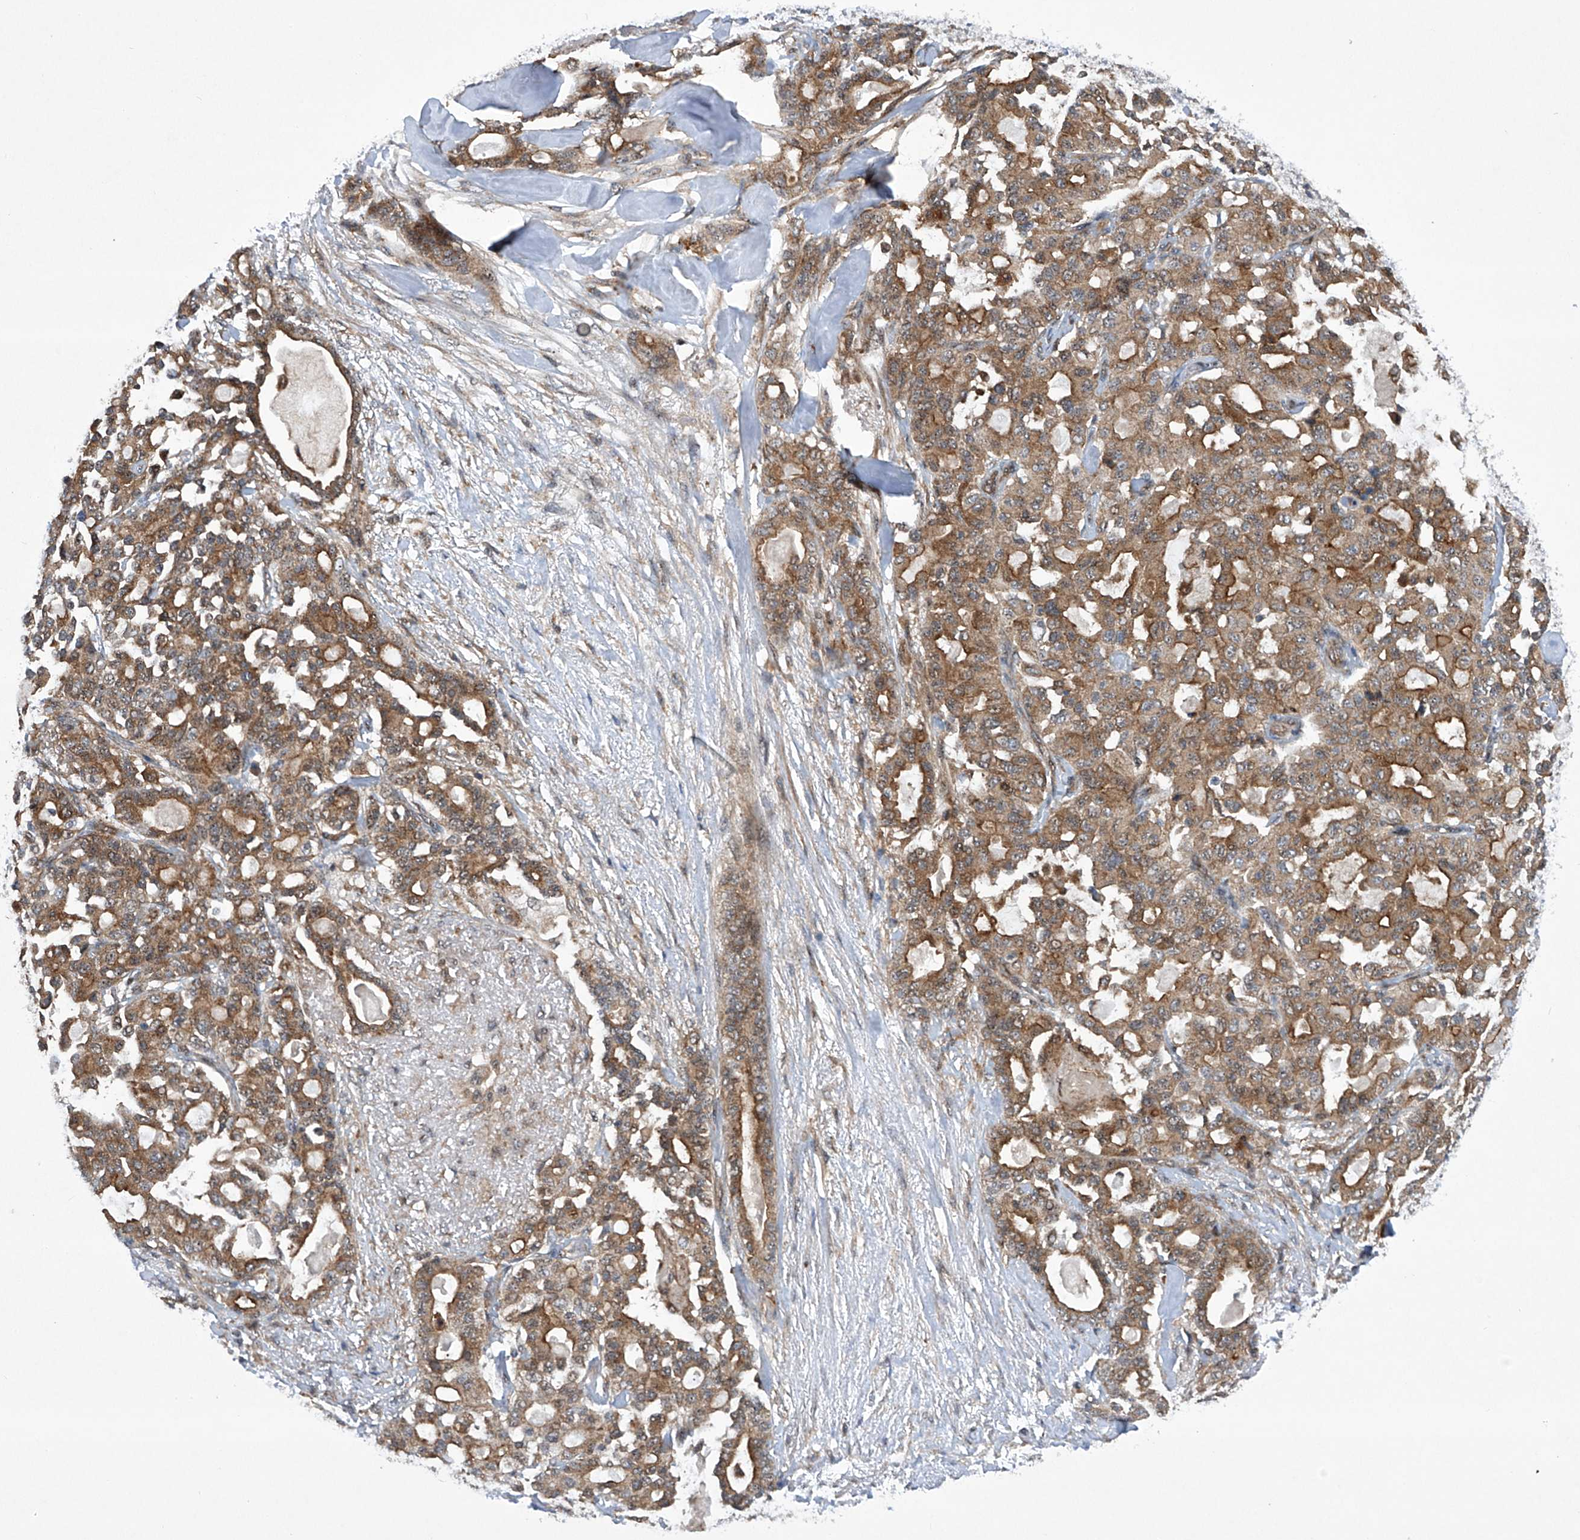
{"staining": {"intensity": "moderate", "quantity": ">75%", "location": "cytoplasmic/membranous"}, "tissue": "pancreatic cancer", "cell_type": "Tumor cells", "image_type": "cancer", "snomed": [{"axis": "morphology", "description": "Adenocarcinoma, NOS"}, {"axis": "topography", "description": "Pancreas"}], "caption": "Protein analysis of pancreatic cancer (adenocarcinoma) tissue exhibits moderate cytoplasmic/membranous staining in about >75% of tumor cells. The protein of interest is shown in brown color, while the nuclei are stained blue.", "gene": "CISH", "patient": {"sex": "male", "age": 63}}